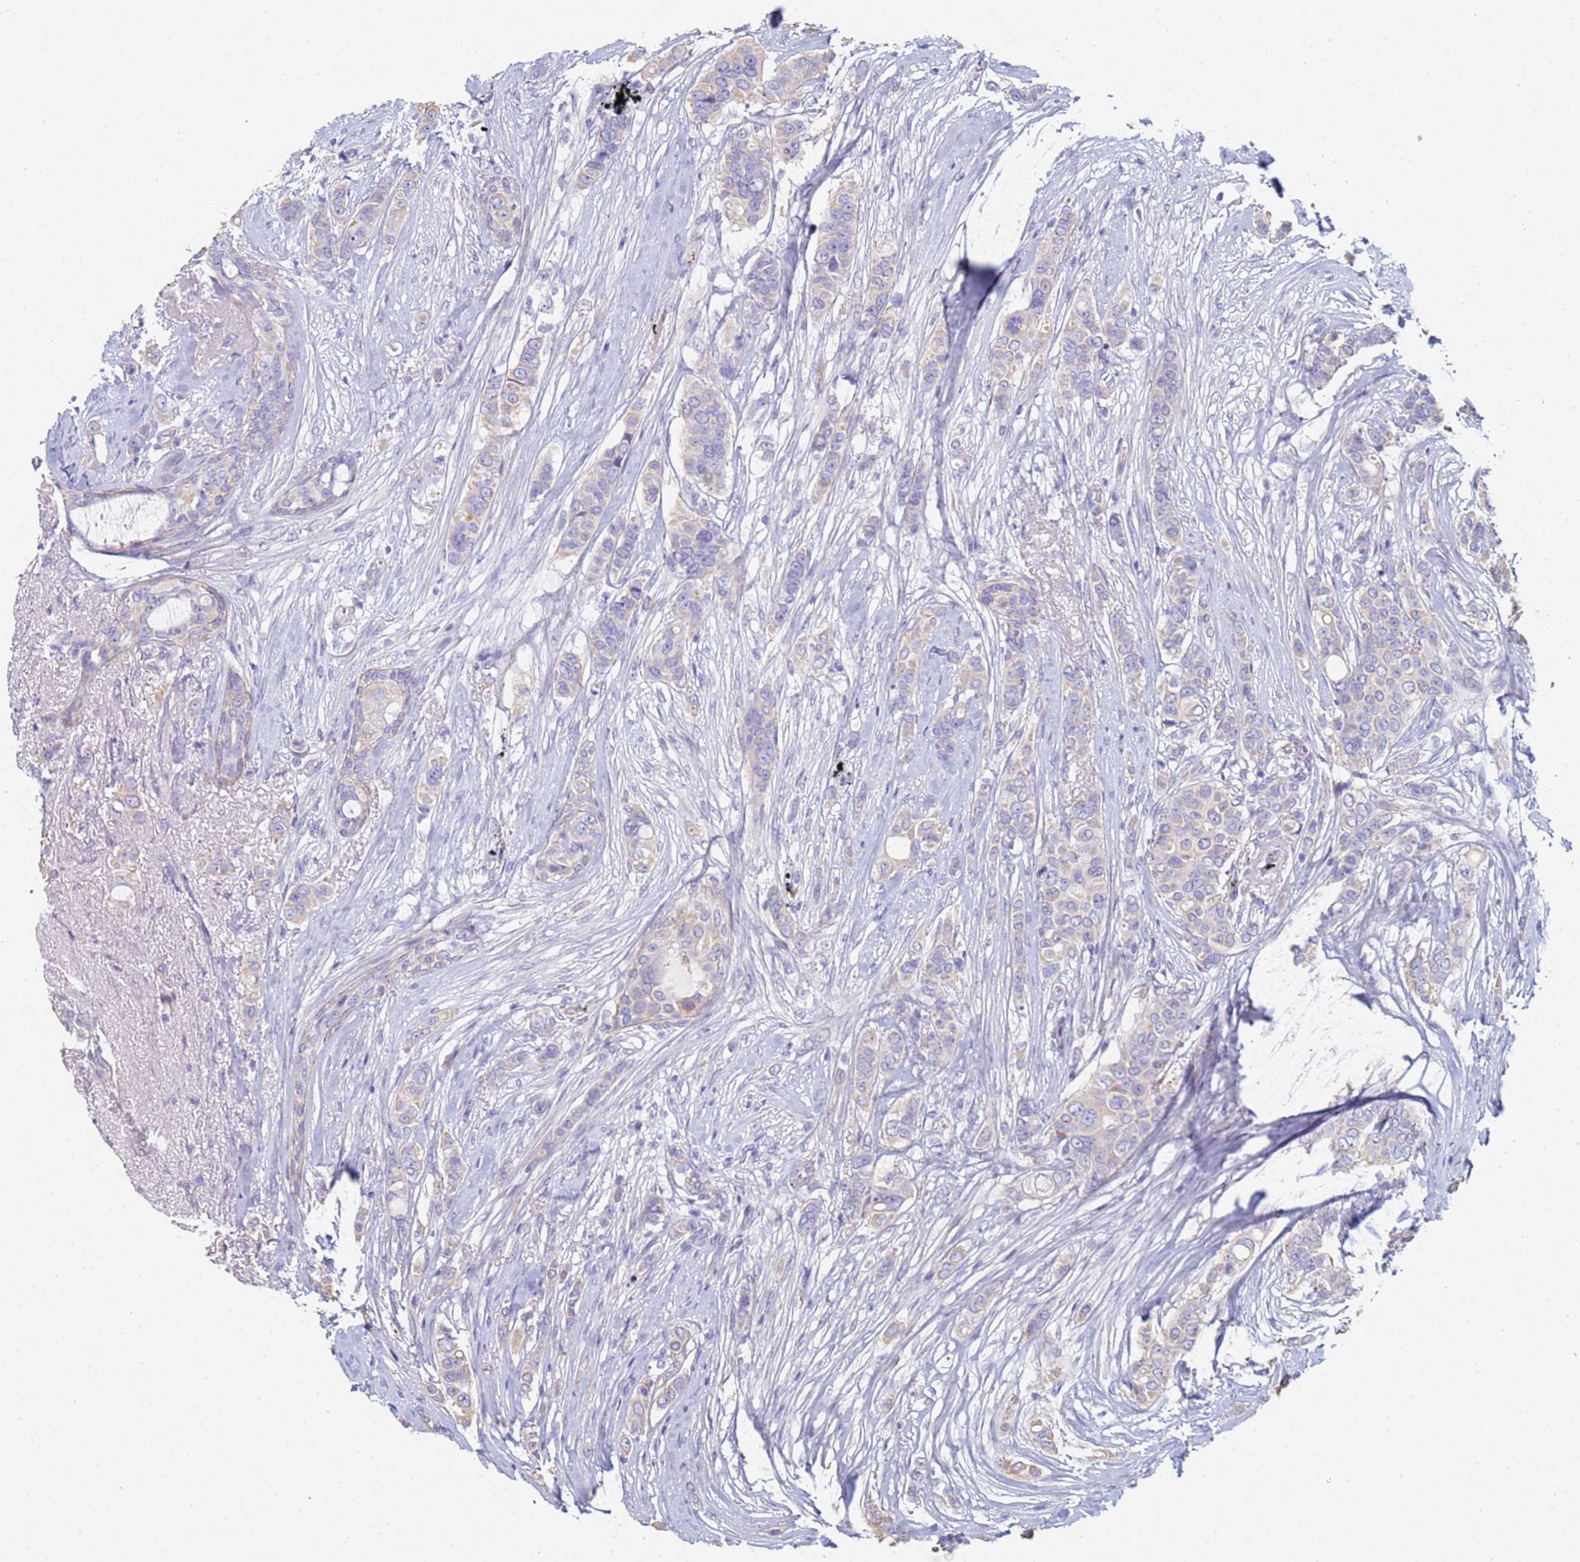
{"staining": {"intensity": "negative", "quantity": "none", "location": "none"}, "tissue": "breast cancer", "cell_type": "Tumor cells", "image_type": "cancer", "snomed": [{"axis": "morphology", "description": "Lobular carcinoma"}, {"axis": "topography", "description": "Breast"}], "caption": "Histopathology image shows no protein staining in tumor cells of lobular carcinoma (breast) tissue.", "gene": "ABCA8", "patient": {"sex": "female", "age": 51}}